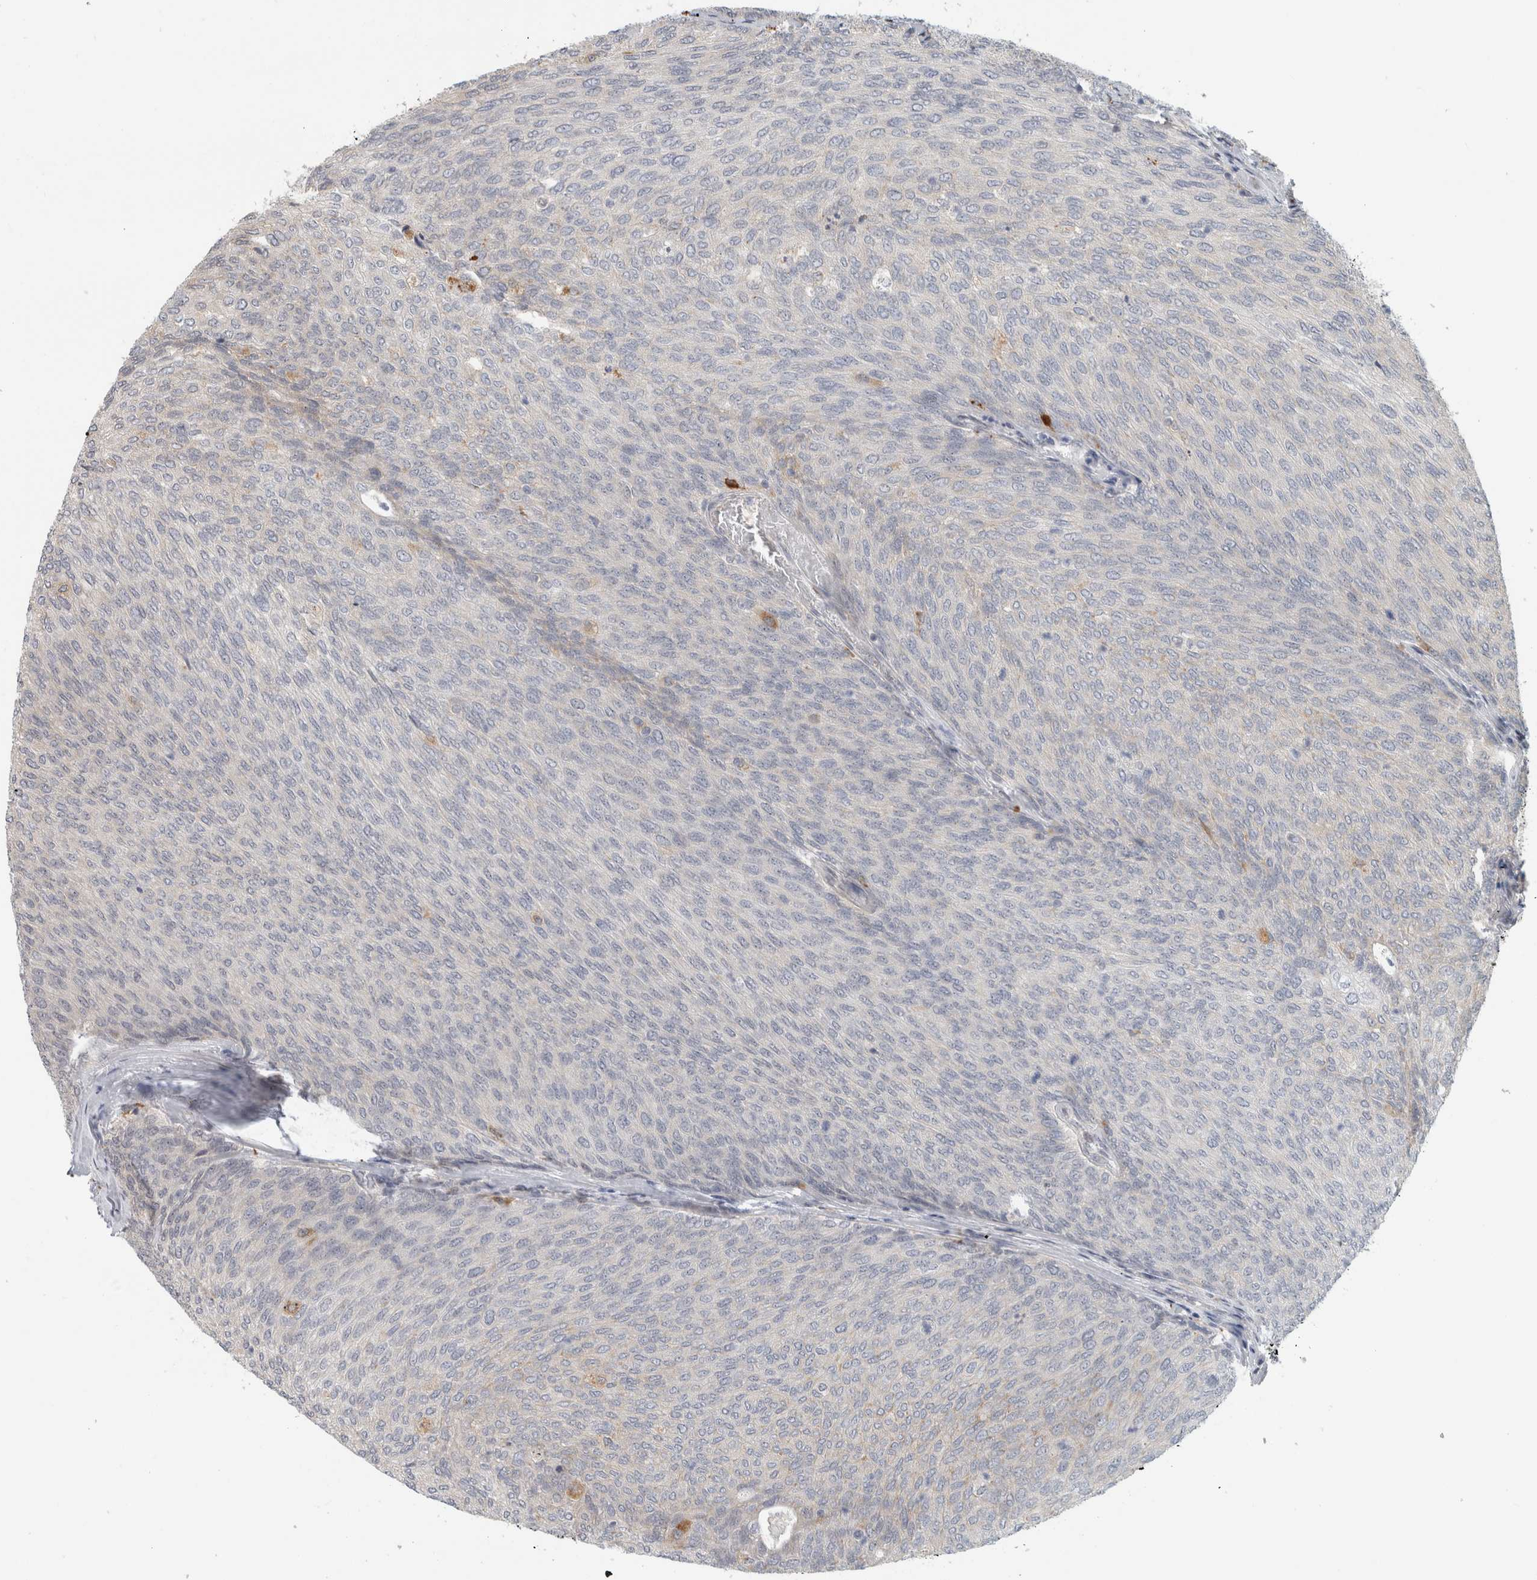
{"staining": {"intensity": "weak", "quantity": "<25%", "location": "cytoplasmic/membranous"}, "tissue": "urothelial cancer", "cell_type": "Tumor cells", "image_type": "cancer", "snomed": [{"axis": "morphology", "description": "Urothelial carcinoma, Low grade"}, {"axis": "topography", "description": "Urinary bladder"}], "caption": "Immunohistochemistry (IHC) micrograph of neoplastic tissue: low-grade urothelial carcinoma stained with DAB (3,3'-diaminobenzidine) exhibits no significant protein expression in tumor cells.", "gene": "NAB2", "patient": {"sex": "female", "age": 79}}